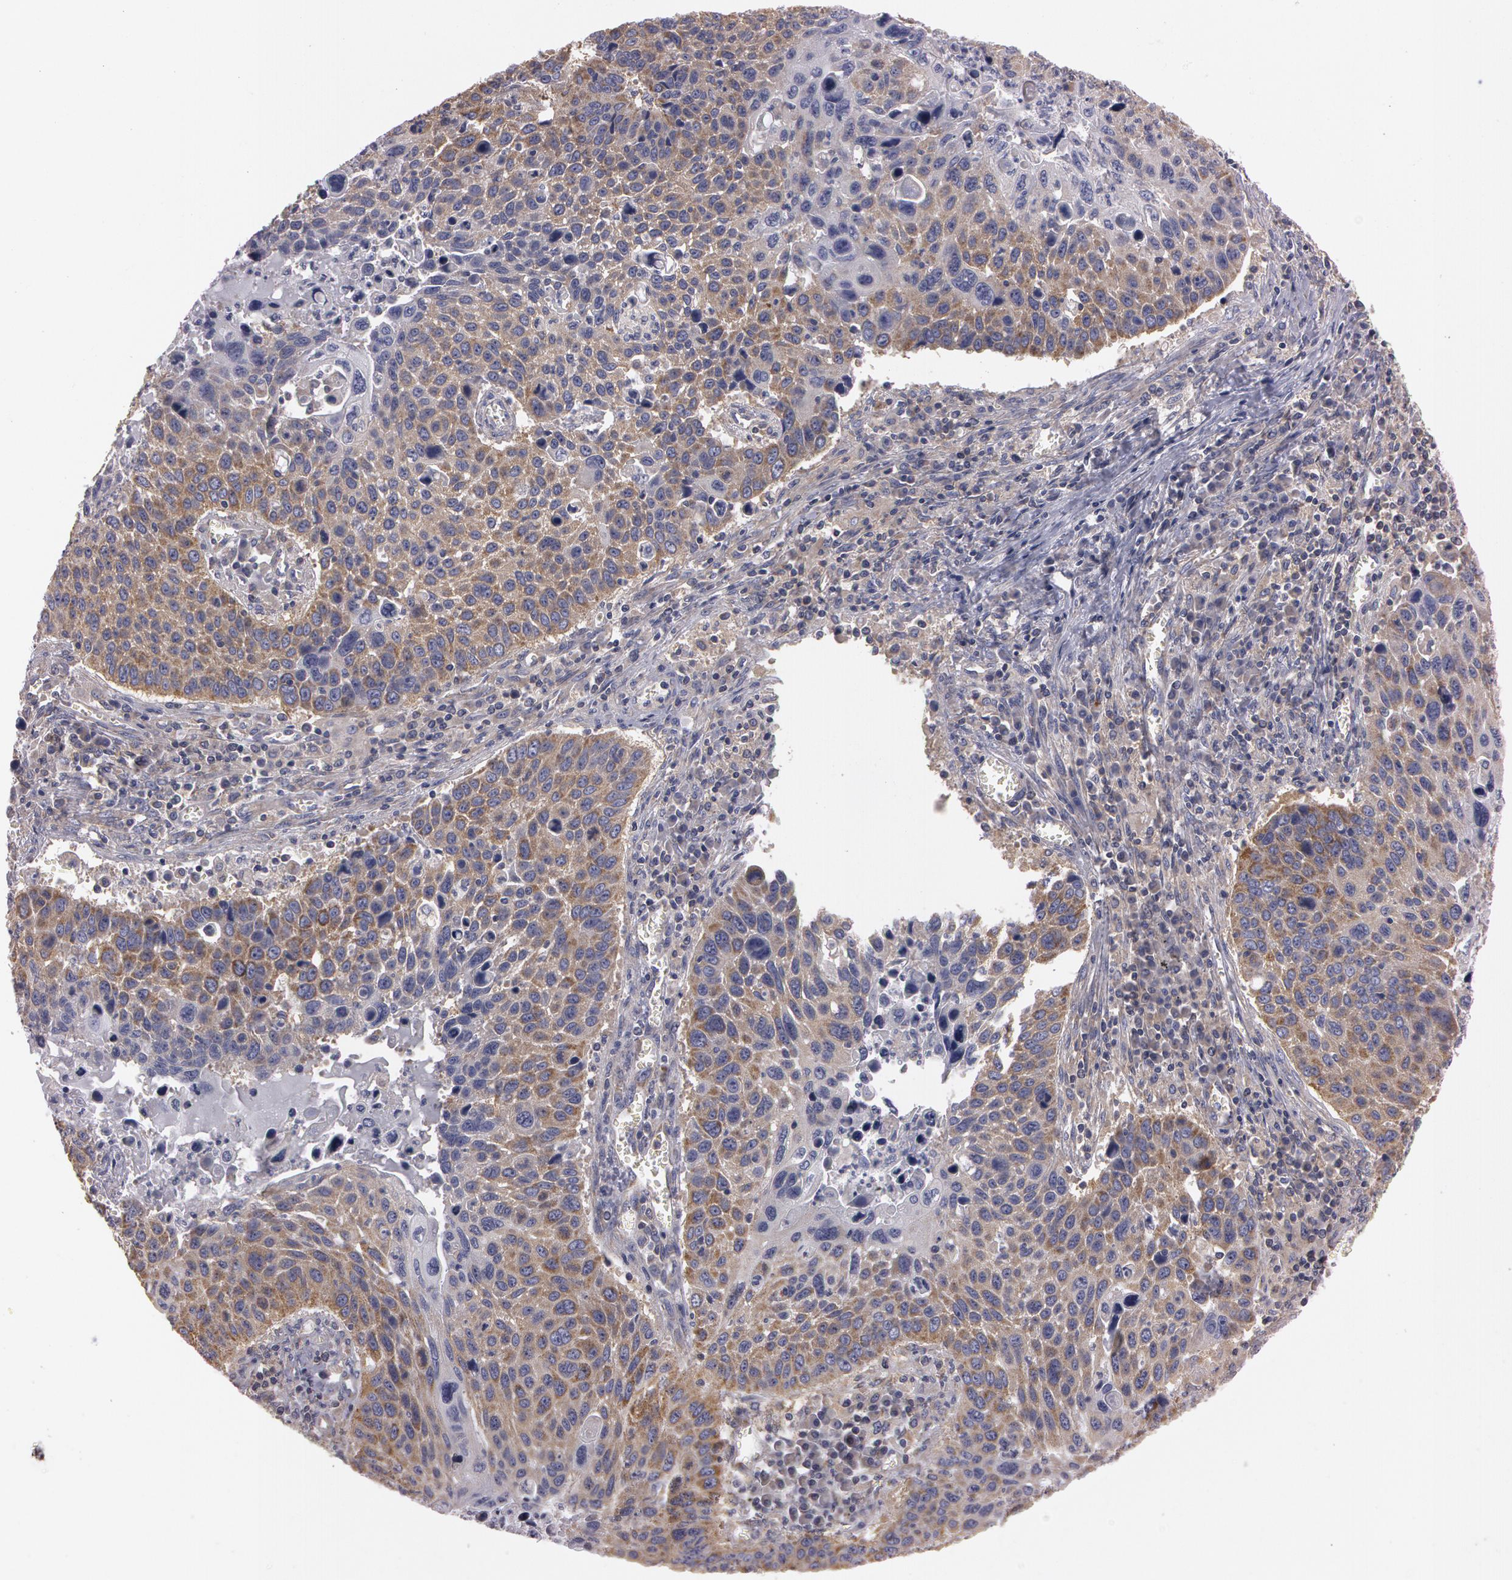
{"staining": {"intensity": "moderate", "quantity": ">75%", "location": "cytoplasmic/membranous"}, "tissue": "lung cancer", "cell_type": "Tumor cells", "image_type": "cancer", "snomed": [{"axis": "morphology", "description": "Squamous cell carcinoma, NOS"}, {"axis": "topography", "description": "Lung"}], "caption": "Moderate cytoplasmic/membranous protein expression is identified in about >75% of tumor cells in squamous cell carcinoma (lung).", "gene": "NEK9", "patient": {"sex": "male", "age": 68}}